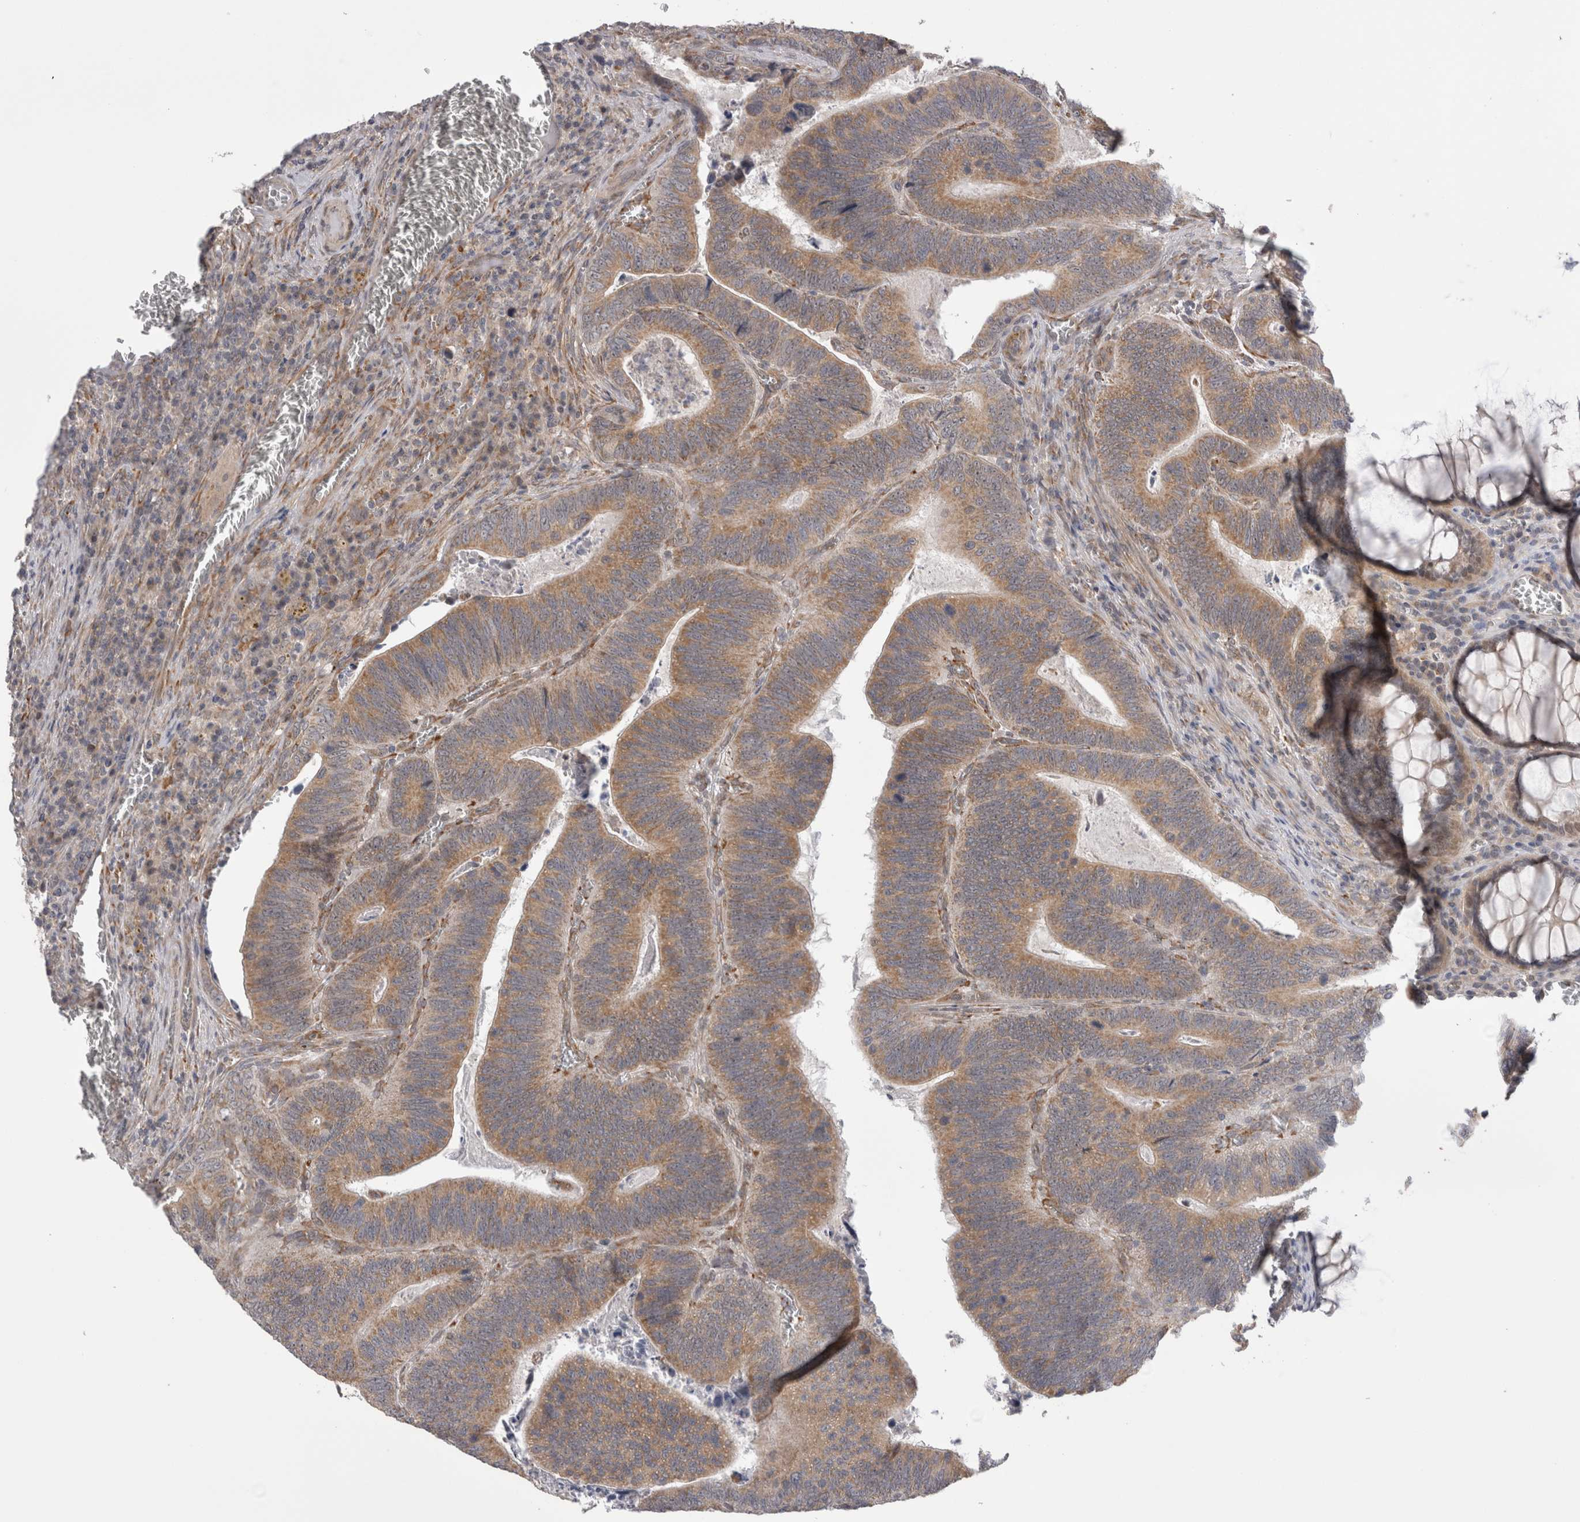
{"staining": {"intensity": "weak", "quantity": ">75%", "location": "cytoplasmic/membranous"}, "tissue": "colorectal cancer", "cell_type": "Tumor cells", "image_type": "cancer", "snomed": [{"axis": "morphology", "description": "Inflammation, NOS"}, {"axis": "morphology", "description": "Adenocarcinoma, NOS"}, {"axis": "topography", "description": "Colon"}], "caption": "There is low levels of weak cytoplasmic/membranous expression in tumor cells of adenocarcinoma (colorectal), as demonstrated by immunohistochemical staining (brown color).", "gene": "ARHGAP29", "patient": {"sex": "male", "age": 72}}